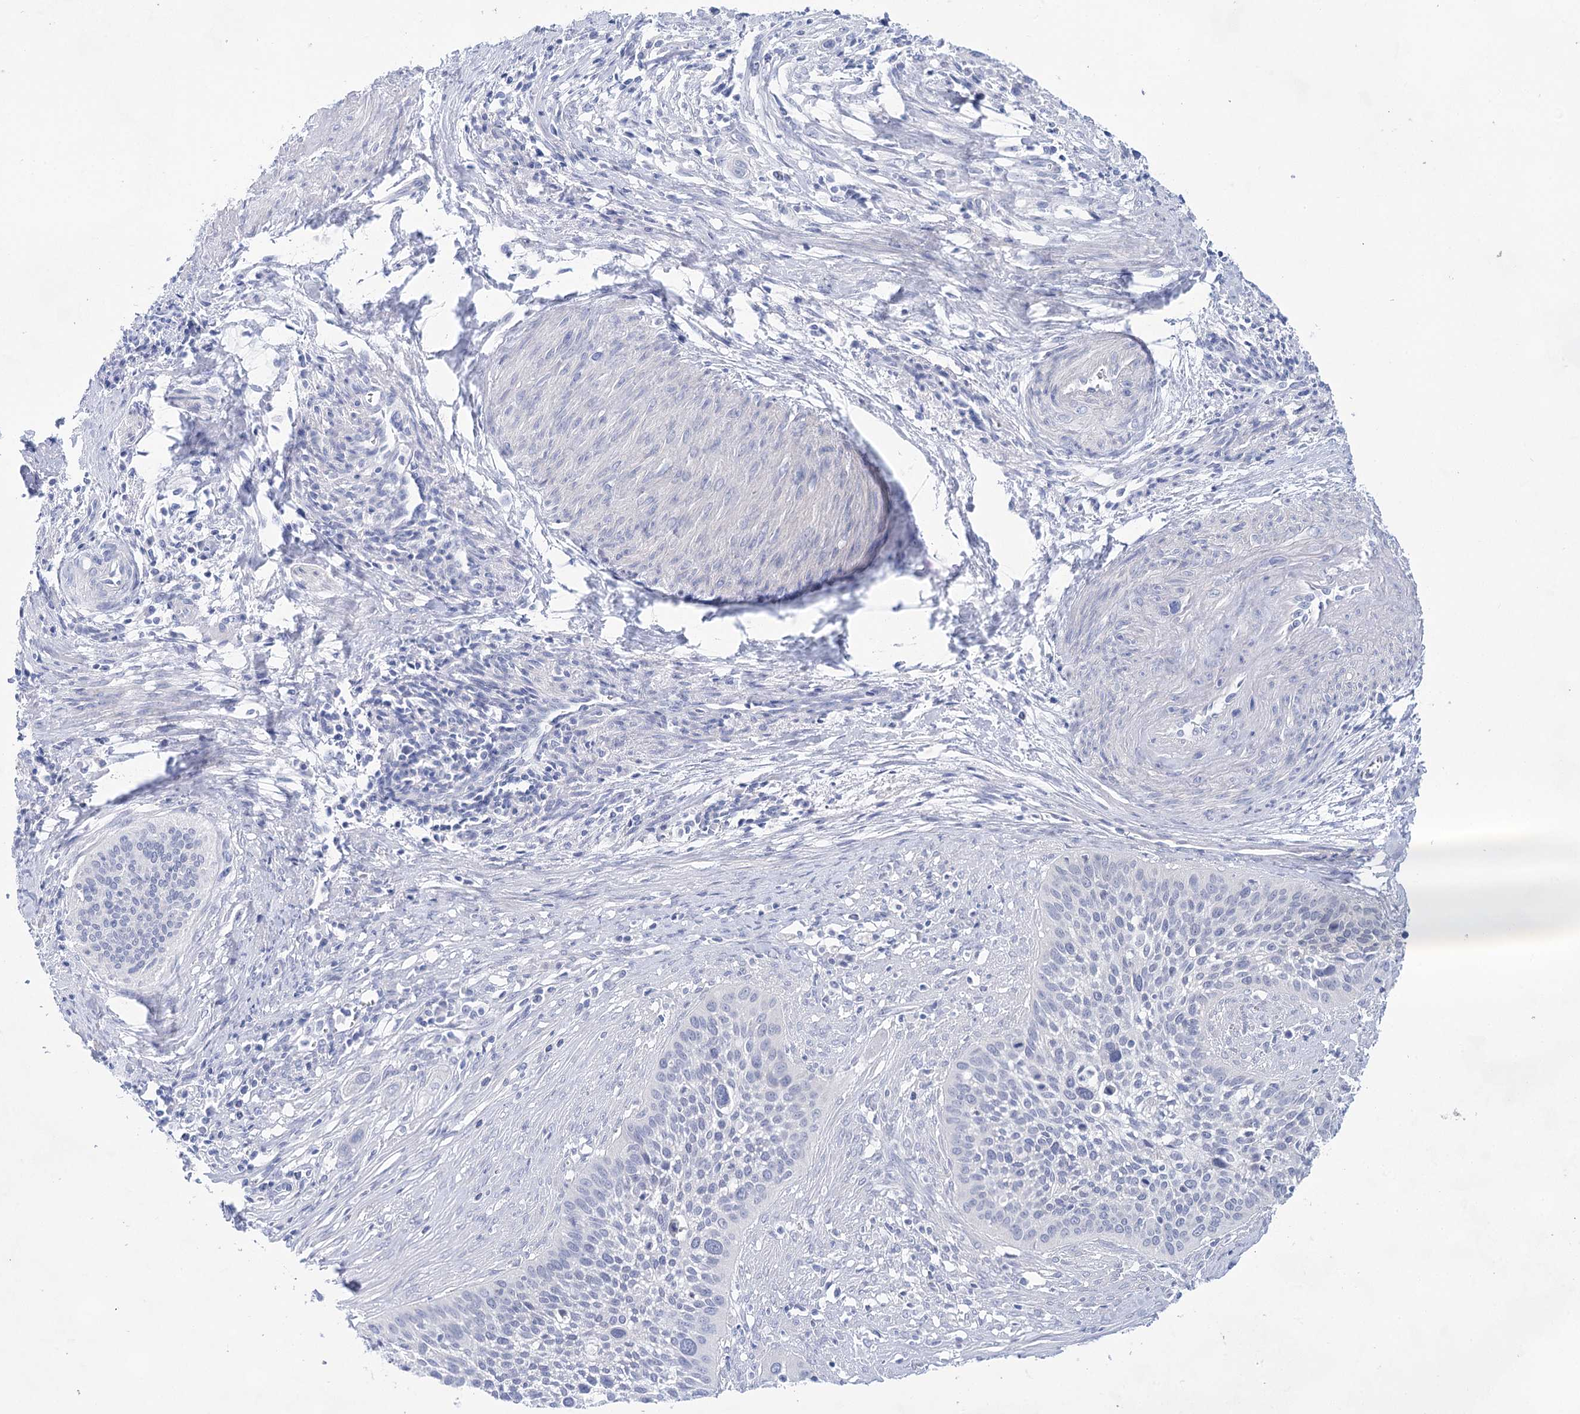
{"staining": {"intensity": "negative", "quantity": "none", "location": "none"}, "tissue": "cervical cancer", "cell_type": "Tumor cells", "image_type": "cancer", "snomed": [{"axis": "morphology", "description": "Squamous cell carcinoma, NOS"}, {"axis": "topography", "description": "Cervix"}], "caption": "A high-resolution image shows immunohistochemistry staining of squamous cell carcinoma (cervical), which shows no significant positivity in tumor cells.", "gene": "LALBA", "patient": {"sex": "female", "age": 34}}